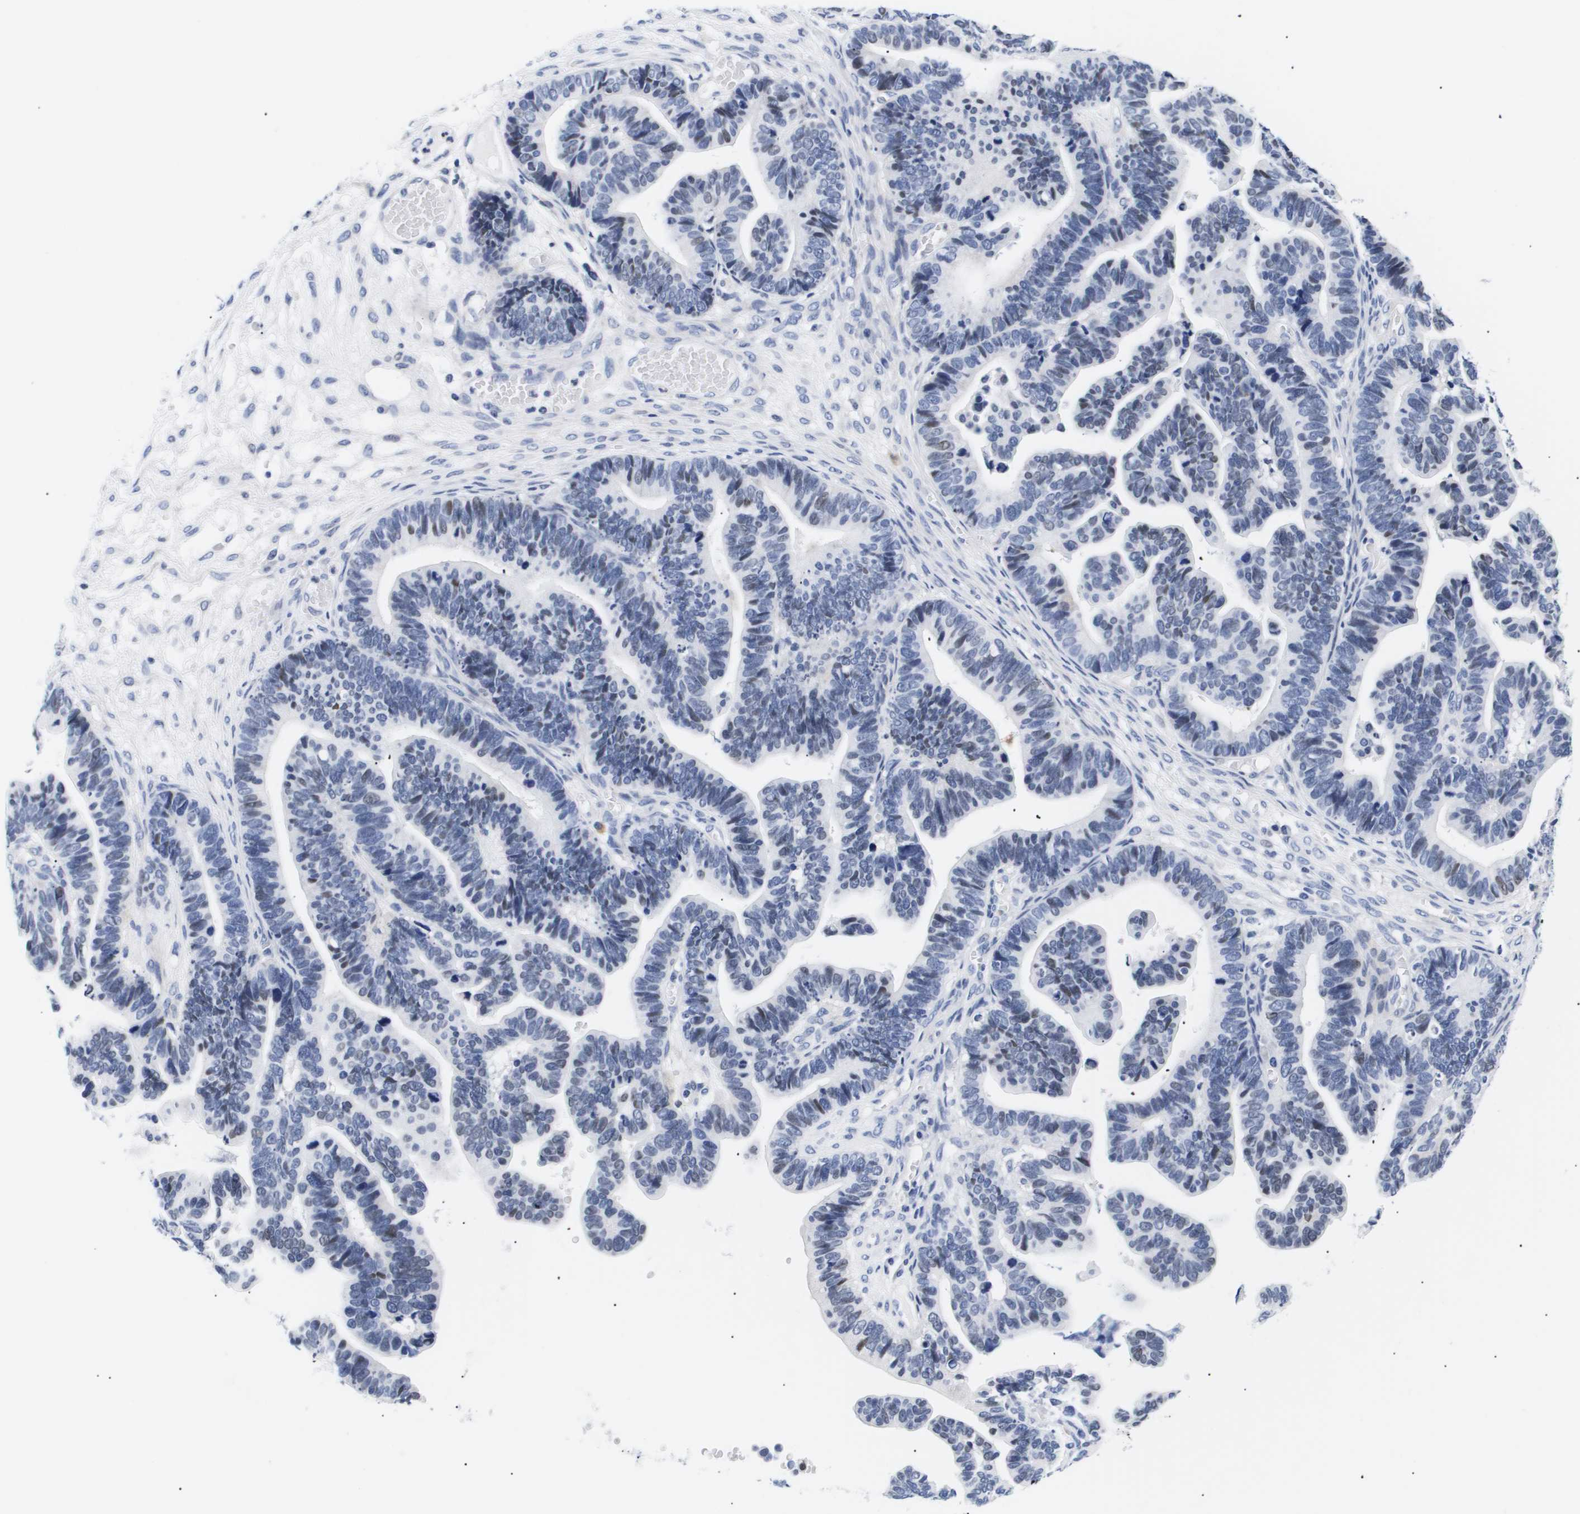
{"staining": {"intensity": "weak", "quantity": "<25%", "location": "nuclear"}, "tissue": "ovarian cancer", "cell_type": "Tumor cells", "image_type": "cancer", "snomed": [{"axis": "morphology", "description": "Cystadenocarcinoma, serous, NOS"}, {"axis": "topography", "description": "Ovary"}], "caption": "A high-resolution image shows immunohistochemistry staining of ovarian cancer (serous cystadenocarcinoma), which displays no significant positivity in tumor cells.", "gene": "SHD", "patient": {"sex": "female", "age": 56}}